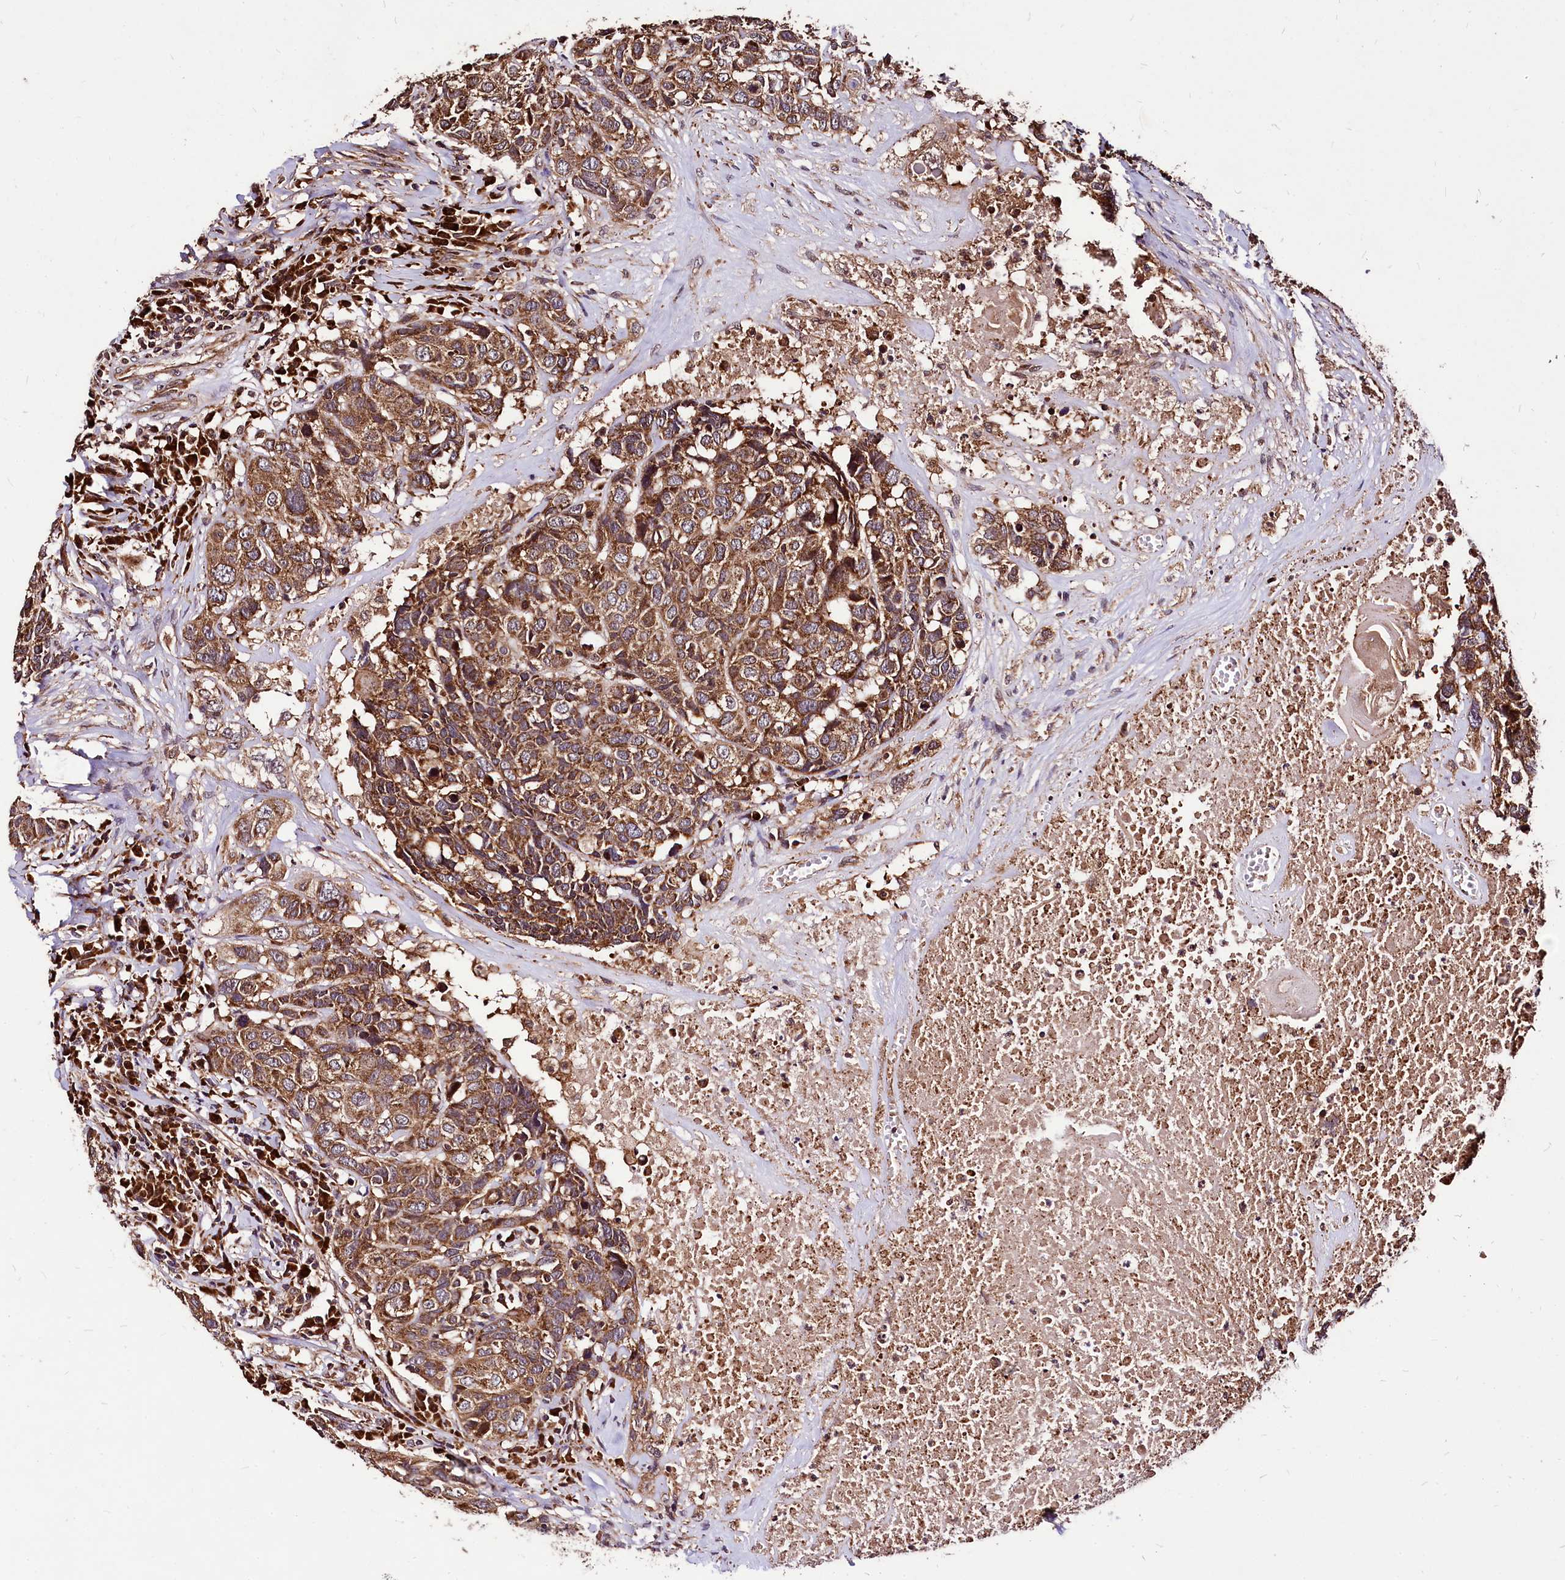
{"staining": {"intensity": "strong", "quantity": ">75%", "location": "cytoplasmic/membranous"}, "tissue": "head and neck cancer", "cell_type": "Tumor cells", "image_type": "cancer", "snomed": [{"axis": "morphology", "description": "Squamous cell carcinoma, NOS"}, {"axis": "topography", "description": "Head-Neck"}], "caption": "Tumor cells reveal strong cytoplasmic/membranous staining in about >75% of cells in head and neck cancer (squamous cell carcinoma). (DAB IHC, brown staining for protein, blue staining for nuclei).", "gene": "LRSAM1", "patient": {"sex": "male", "age": 66}}